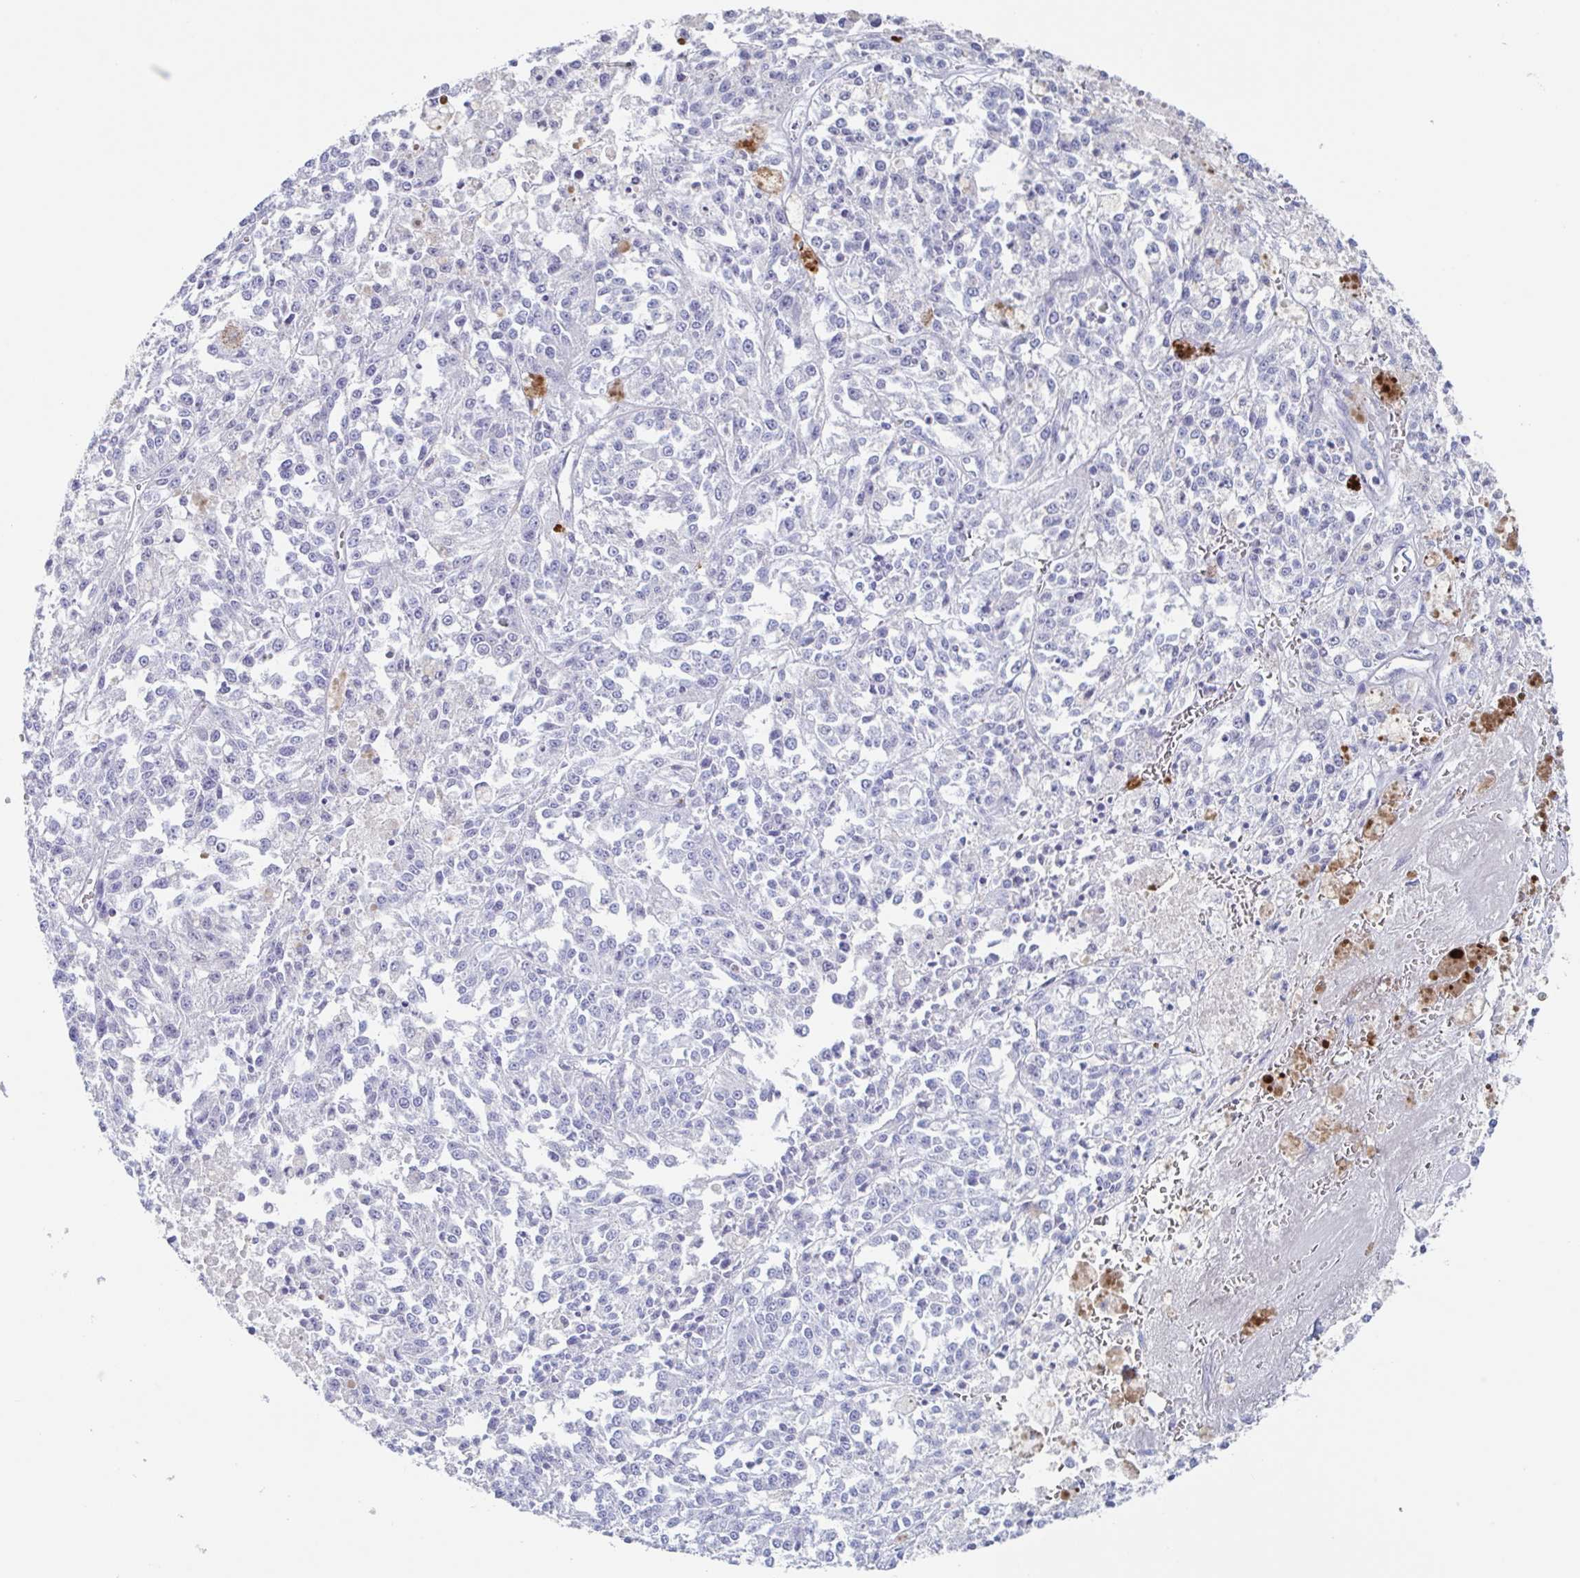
{"staining": {"intensity": "negative", "quantity": "none", "location": "none"}, "tissue": "melanoma", "cell_type": "Tumor cells", "image_type": "cancer", "snomed": [{"axis": "morphology", "description": "Malignant melanoma, NOS"}, {"axis": "topography", "description": "Skin"}], "caption": "Photomicrograph shows no significant protein expression in tumor cells of malignant melanoma.", "gene": "NOXRED1", "patient": {"sex": "female", "age": 64}}